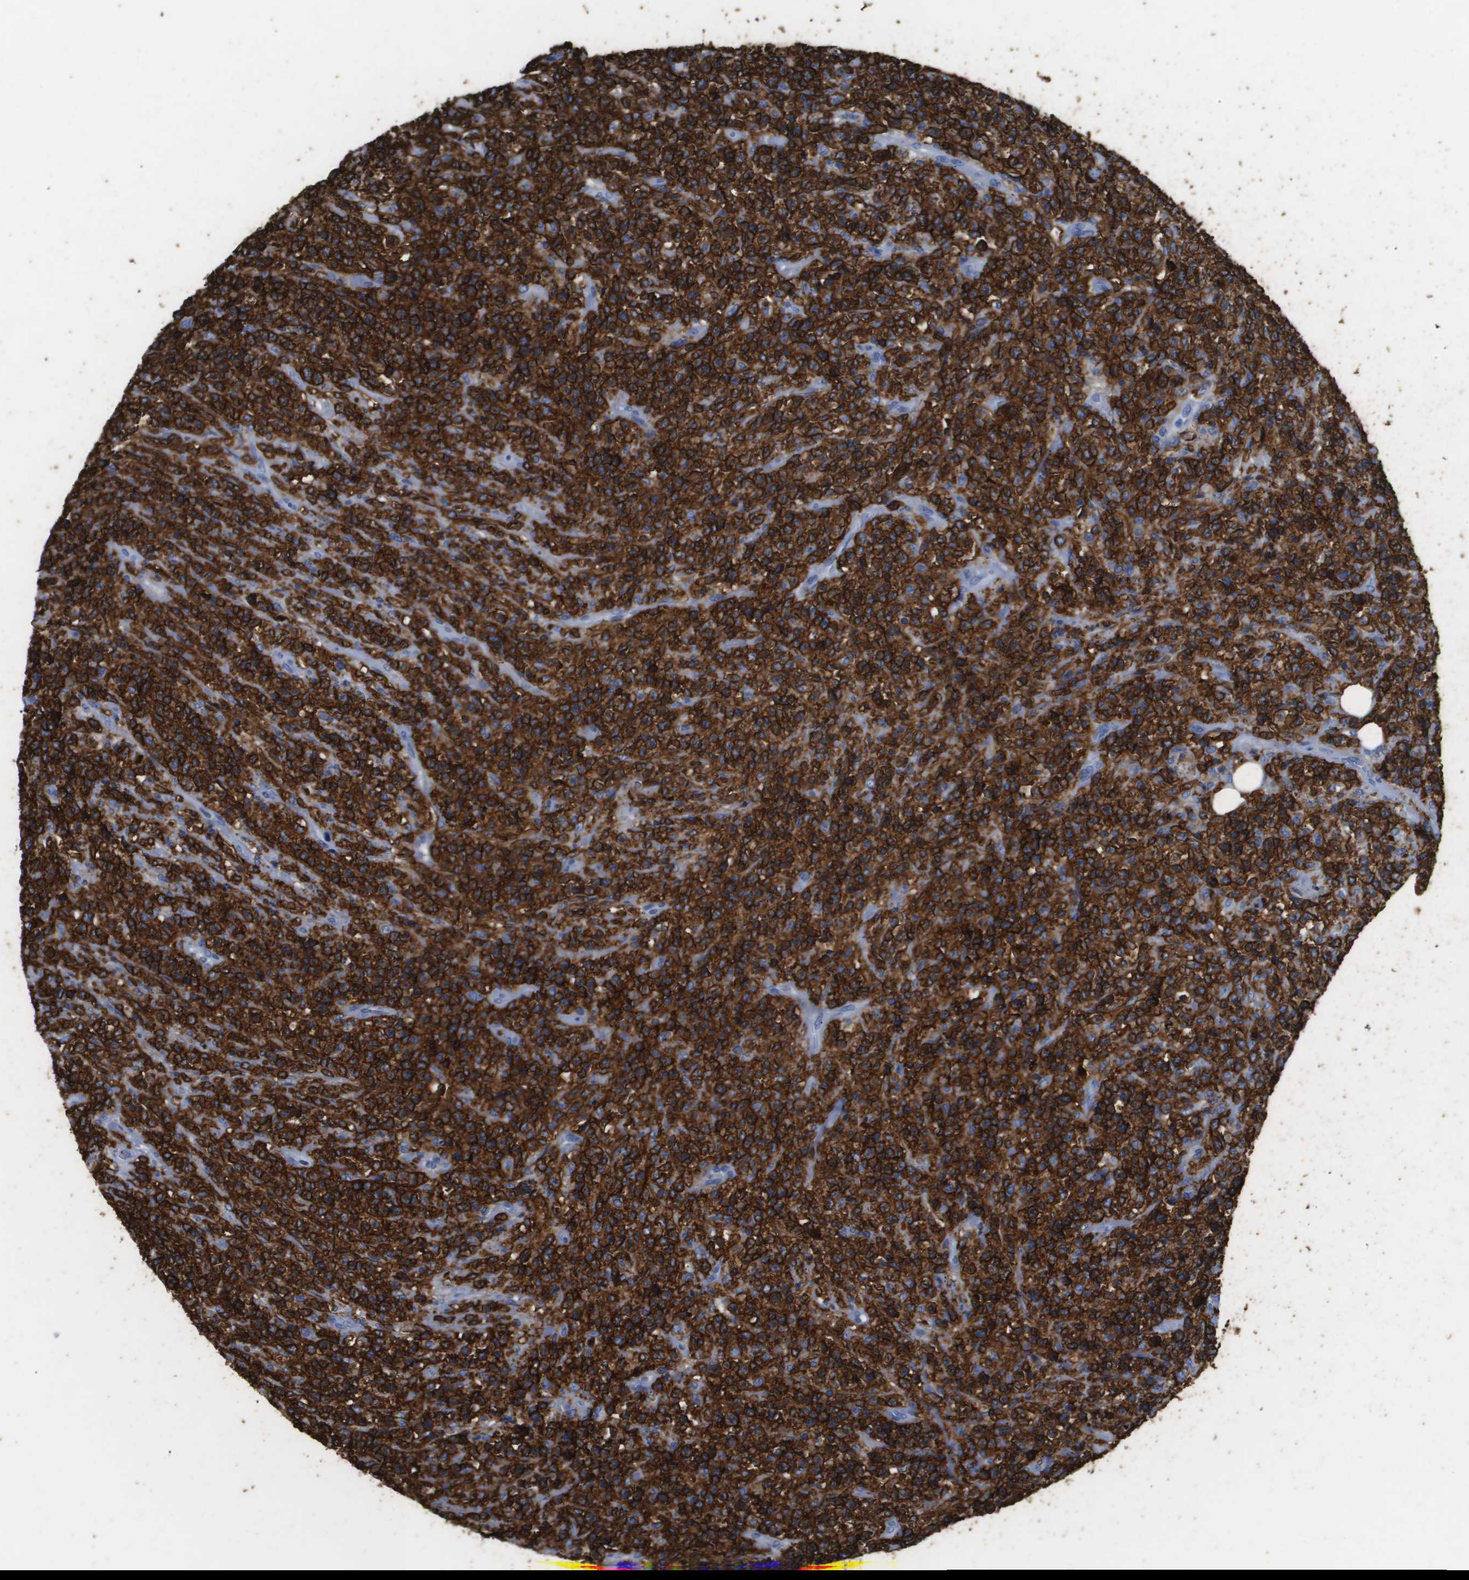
{"staining": {"intensity": "strong", "quantity": ">75%", "location": "cytoplasmic/membranous"}, "tissue": "lymphoma", "cell_type": "Tumor cells", "image_type": "cancer", "snomed": [{"axis": "morphology", "description": "Malignant lymphoma, non-Hodgkin's type, High grade"}, {"axis": "topography", "description": "Soft tissue"}], "caption": "High-grade malignant lymphoma, non-Hodgkin's type stained with DAB (3,3'-diaminobenzidine) immunohistochemistry (IHC) exhibits high levels of strong cytoplasmic/membranous expression in approximately >75% of tumor cells.", "gene": "MS4A1", "patient": {"sex": "male", "age": 18}}